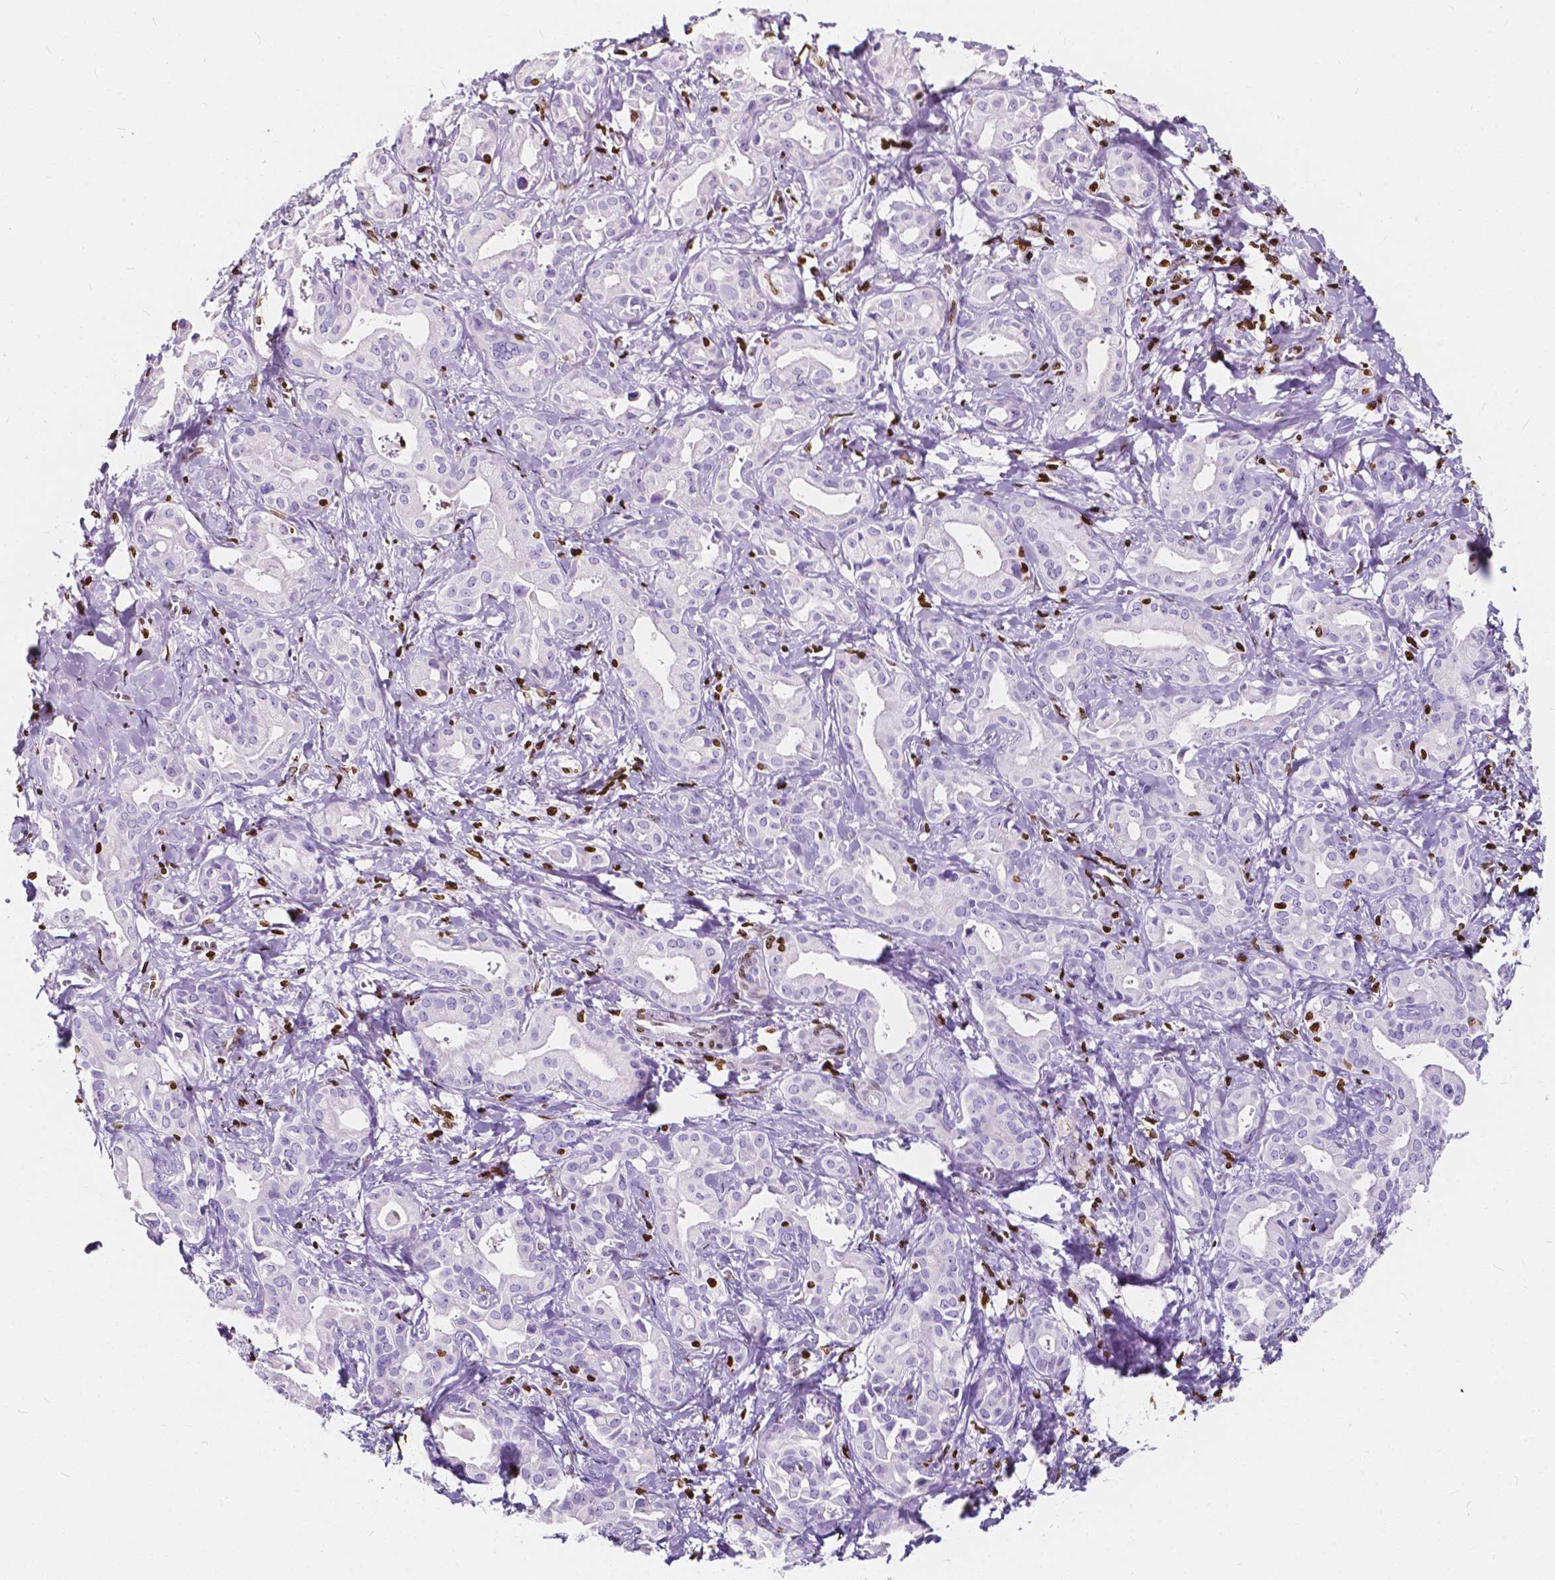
{"staining": {"intensity": "negative", "quantity": "none", "location": "none"}, "tissue": "liver cancer", "cell_type": "Tumor cells", "image_type": "cancer", "snomed": [{"axis": "morphology", "description": "Cholangiocarcinoma"}, {"axis": "topography", "description": "Liver"}], "caption": "Immunohistochemistry of human cholangiocarcinoma (liver) displays no positivity in tumor cells.", "gene": "CBY3", "patient": {"sex": "female", "age": 65}}